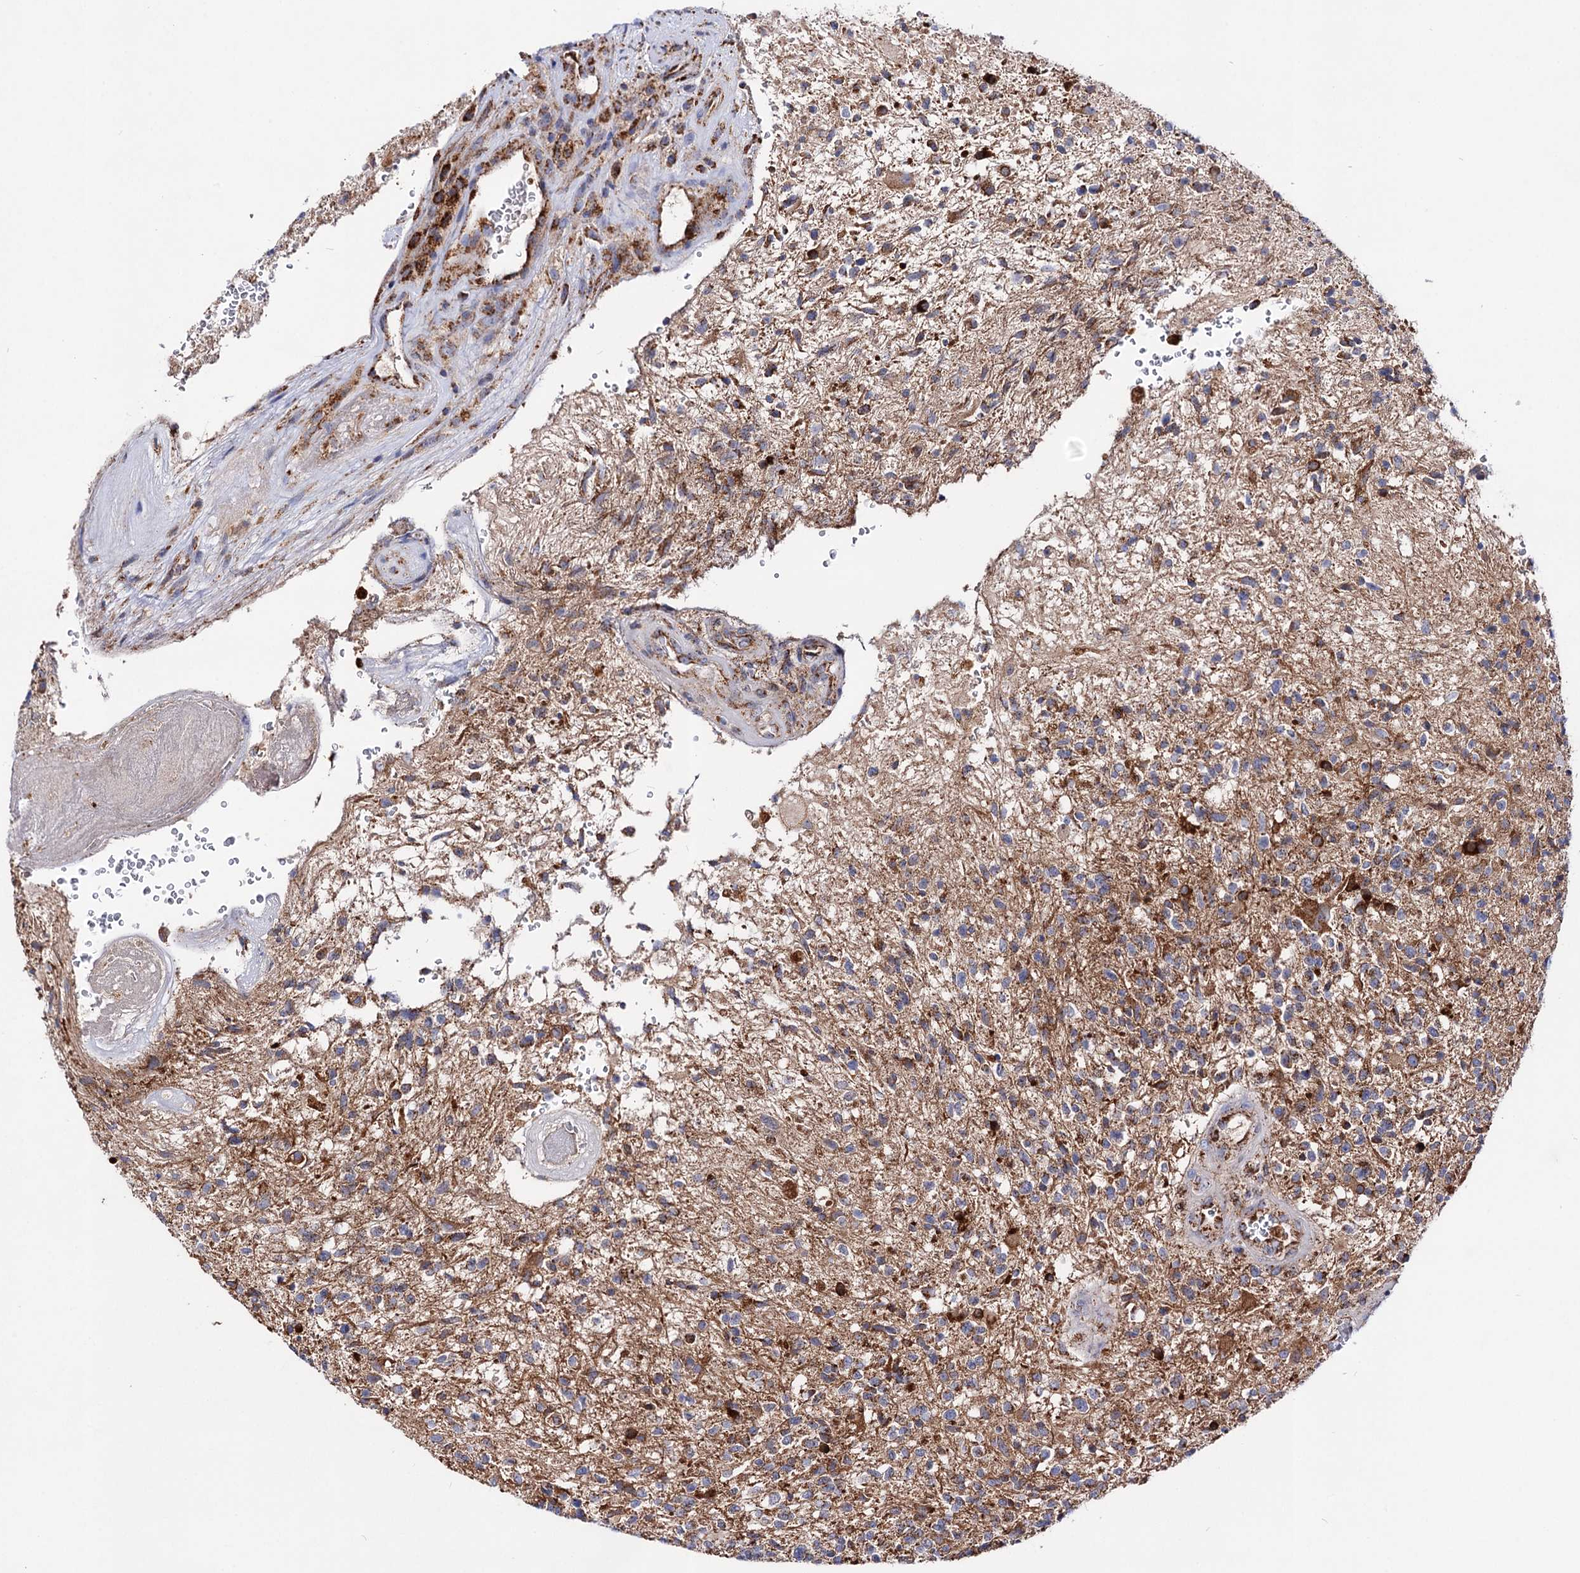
{"staining": {"intensity": "moderate", "quantity": "25%-75%", "location": "cytoplasmic/membranous"}, "tissue": "glioma", "cell_type": "Tumor cells", "image_type": "cancer", "snomed": [{"axis": "morphology", "description": "Glioma, malignant, High grade"}, {"axis": "topography", "description": "Brain"}], "caption": "Protein analysis of glioma tissue exhibits moderate cytoplasmic/membranous positivity in approximately 25%-75% of tumor cells. The protein of interest is shown in brown color, while the nuclei are stained blue.", "gene": "ACAD9", "patient": {"sex": "male", "age": 56}}